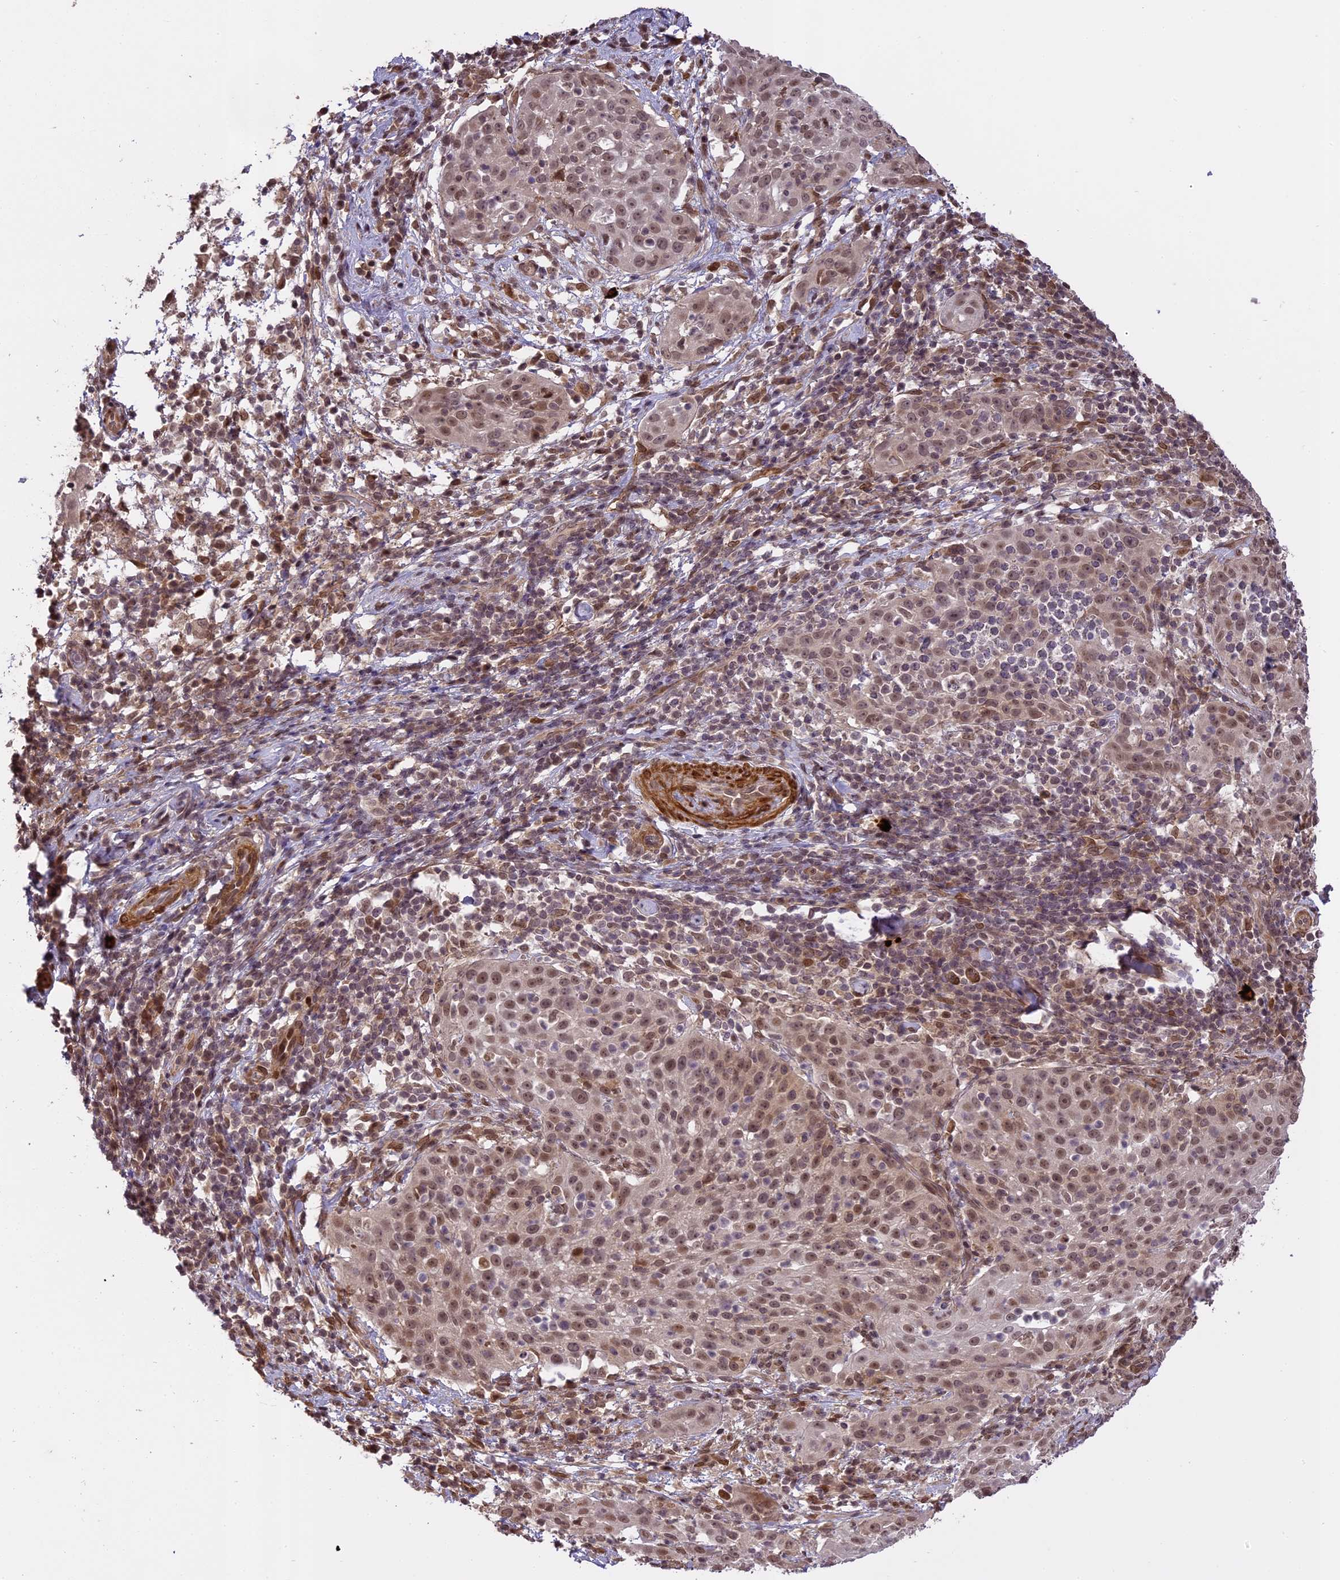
{"staining": {"intensity": "moderate", "quantity": "<25%", "location": "nuclear"}, "tissue": "cervical cancer", "cell_type": "Tumor cells", "image_type": "cancer", "snomed": [{"axis": "morphology", "description": "Squamous cell carcinoma, NOS"}, {"axis": "topography", "description": "Cervix"}], "caption": "High-power microscopy captured an IHC histopathology image of cervical cancer, revealing moderate nuclear staining in about <25% of tumor cells. (brown staining indicates protein expression, while blue staining denotes nuclei).", "gene": "PRELID2", "patient": {"sex": "female", "age": 57}}